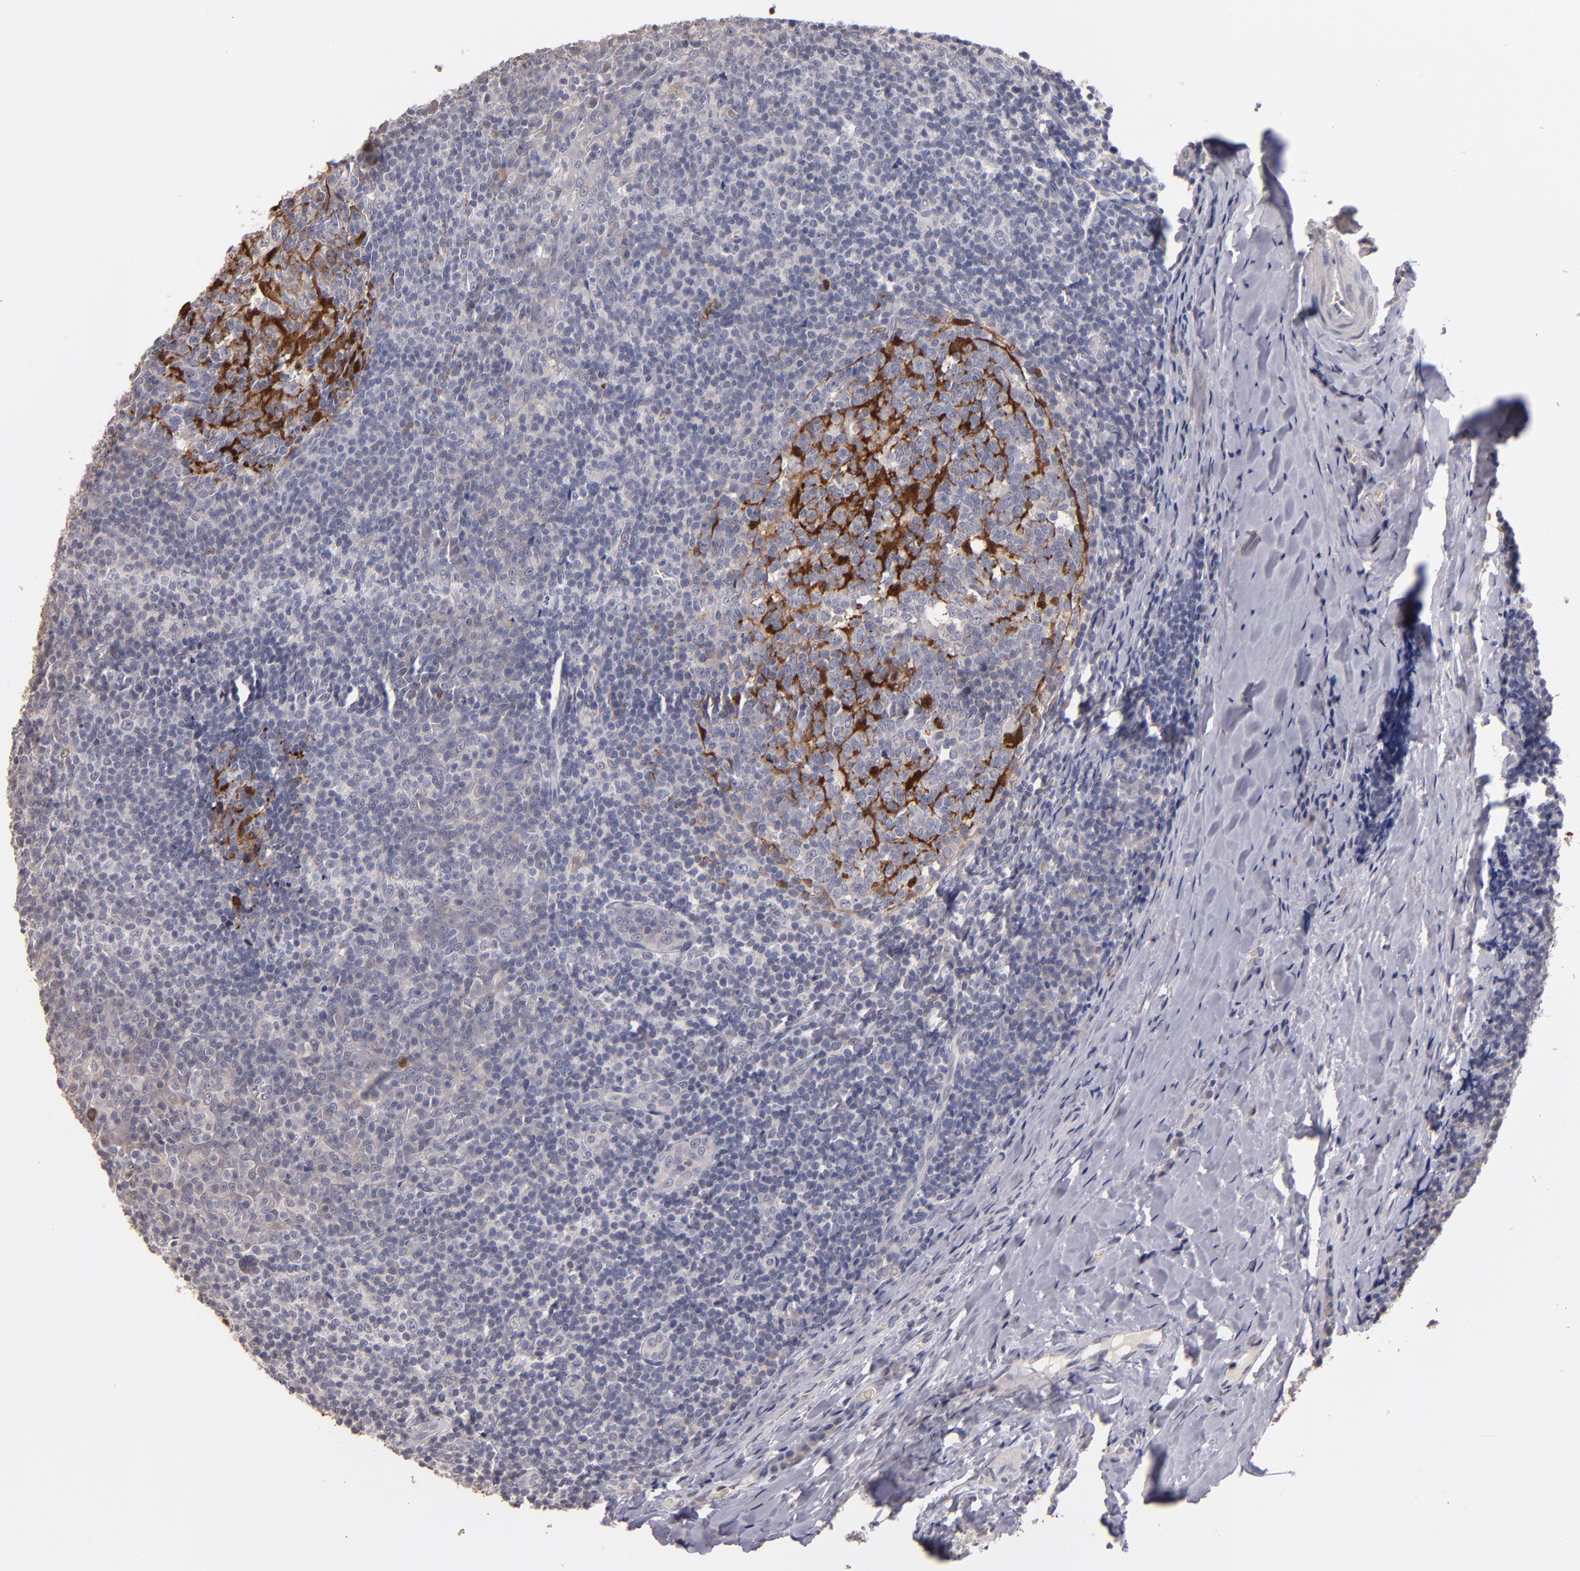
{"staining": {"intensity": "strong", "quantity": "<25%", "location": "cytoplasmic/membranous,nuclear"}, "tissue": "tonsil", "cell_type": "Germinal center cells", "image_type": "normal", "snomed": [{"axis": "morphology", "description": "Normal tissue, NOS"}, {"axis": "topography", "description": "Tonsil"}], "caption": "A photomicrograph showing strong cytoplasmic/membranous,nuclear staining in approximately <25% of germinal center cells in unremarkable tonsil, as visualized by brown immunohistochemical staining.", "gene": "S100A1", "patient": {"sex": "male", "age": 31}}